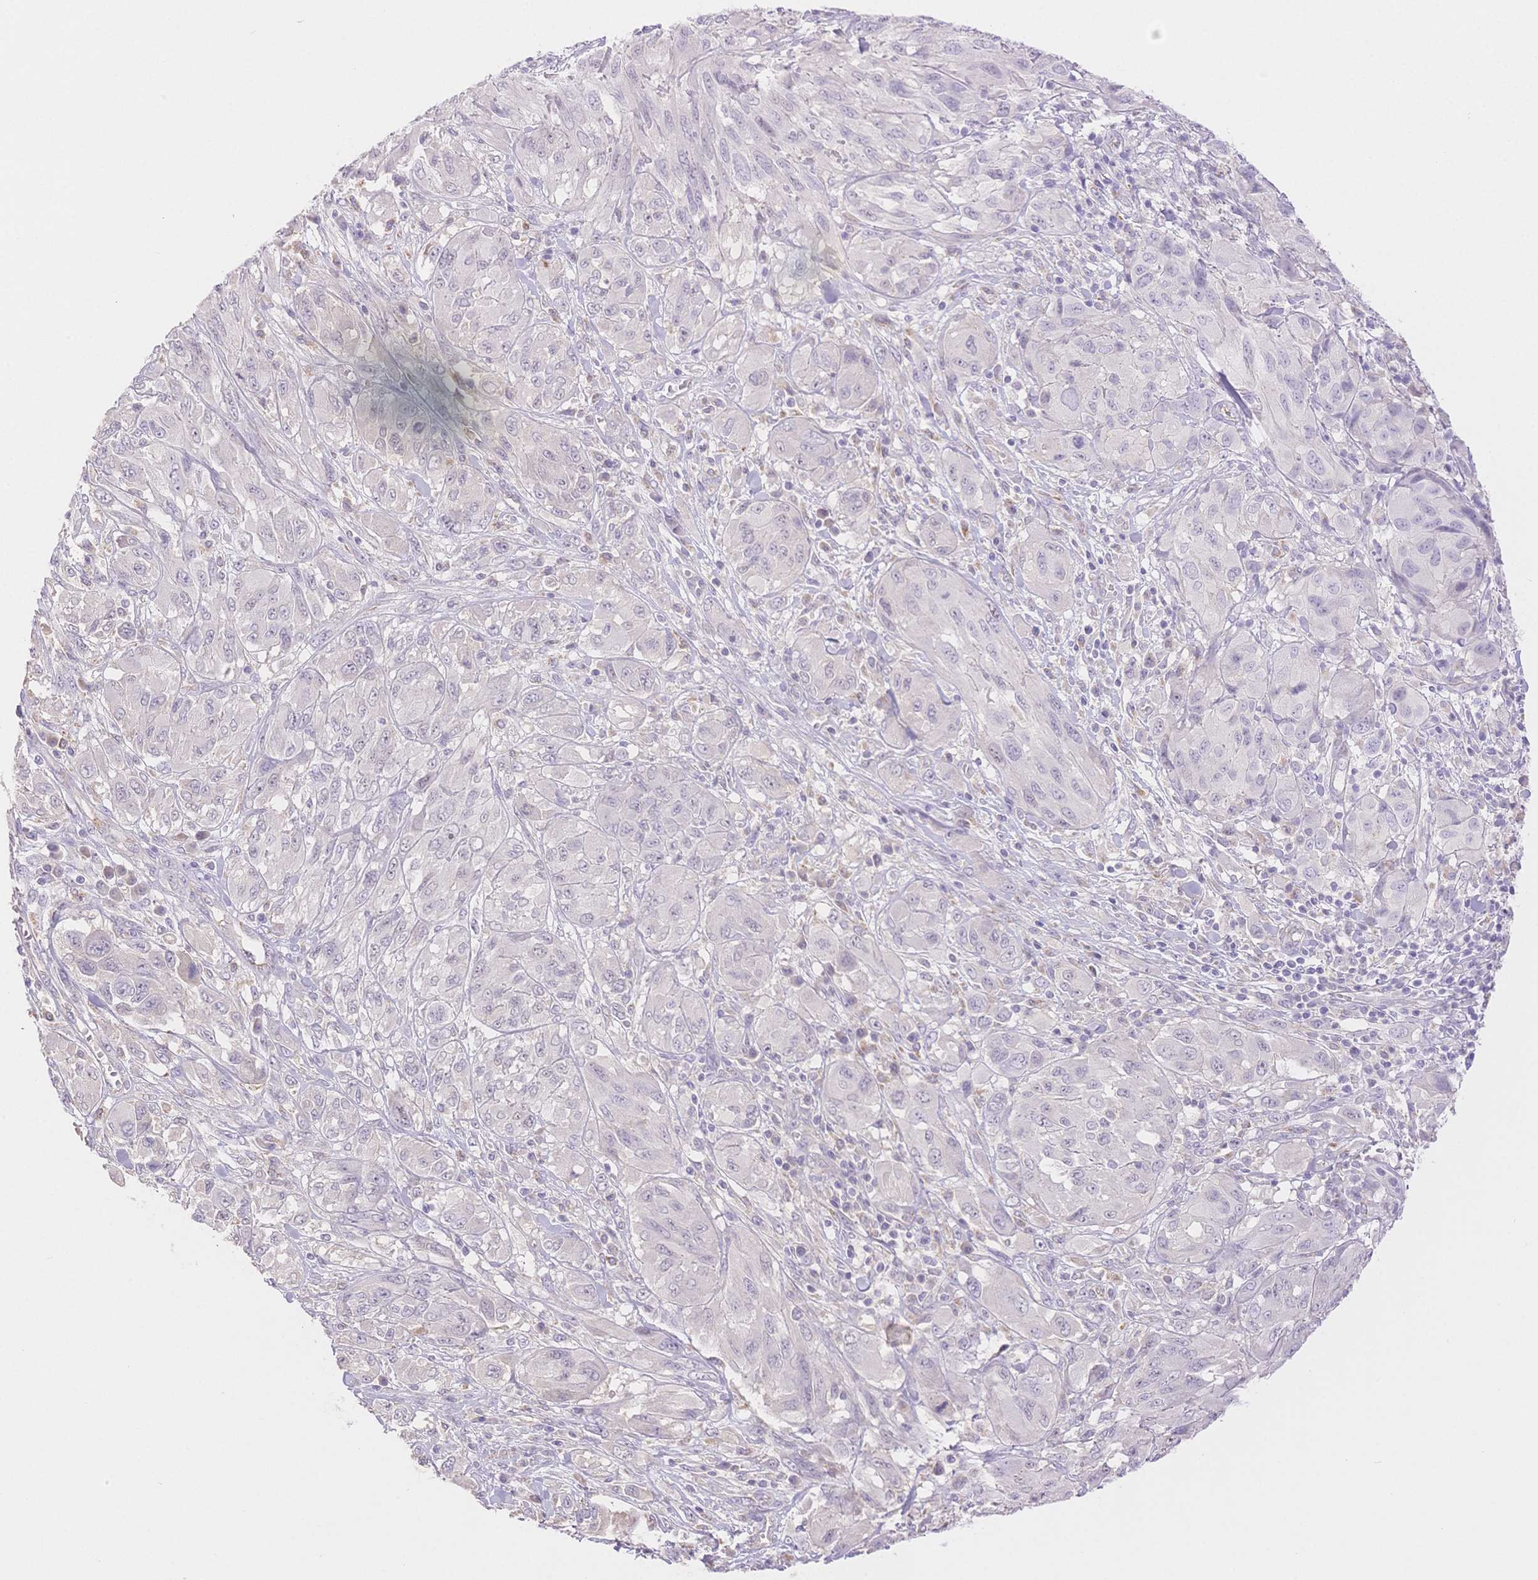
{"staining": {"intensity": "negative", "quantity": "none", "location": "none"}, "tissue": "melanoma", "cell_type": "Tumor cells", "image_type": "cancer", "snomed": [{"axis": "morphology", "description": "Malignant melanoma, NOS"}, {"axis": "topography", "description": "Skin"}], "caption": "IHC image of melanoma stained for a protein (brown), which shows no staining in tumor cells. The staining was performed using DAB (3,3'-diaminobenzidine) to visualize the protein expression in brown, while the nuclei were stained in blue with hematoxylin (Magnification: 20x).", "gene": "WDR54", "patient": {"sex": "female", "age": 91}}